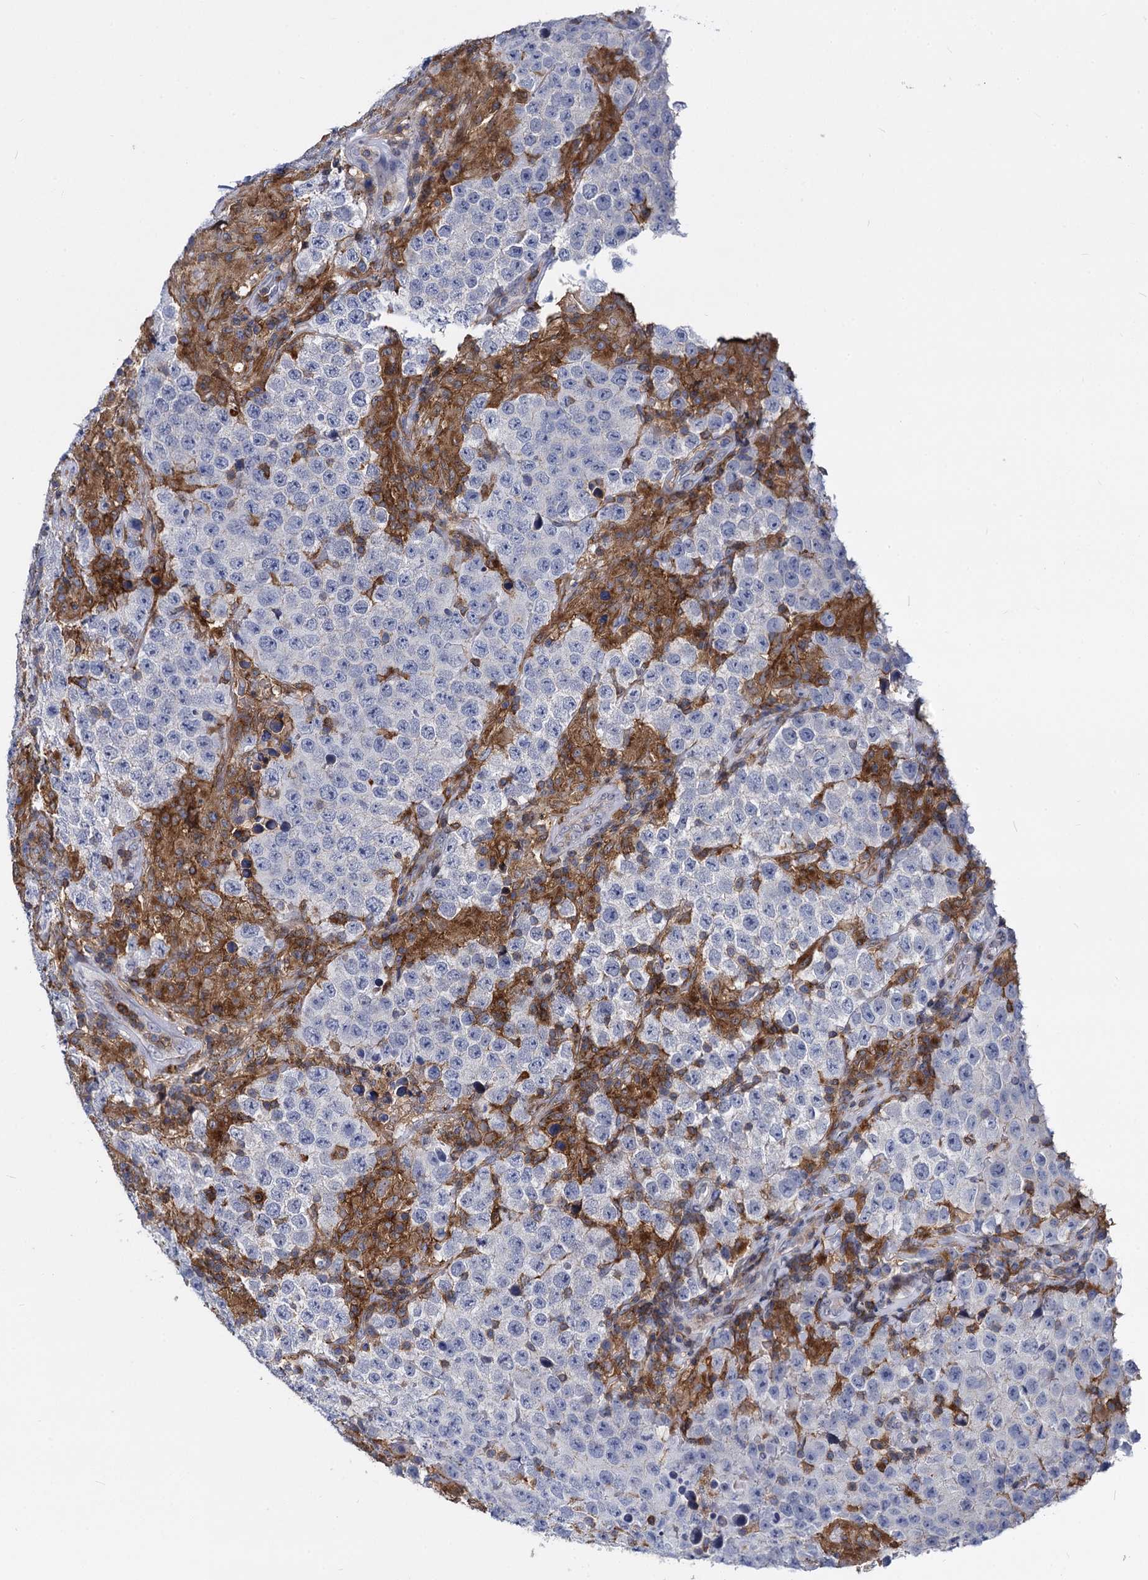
{"staining": {"intensity": "negative", "quantity": "none", "location": "none"}, "tissue": "testis cancer", "cell_type": "Tumor cells", "image_type": "cancer", "snomed": [{"axis": "morphology", "description": "Normal tissue, NOS"}, {"axis": "morphology", "description": "Urothelial carcinoma, High grade"}, {"axis": "morphology", "description": "Seminoma, NOS"}, {"axis": "morphology", "description": "Carcinoma, Embryonal, NOS"}, {"axis": "topography", "description": "Urinary bladder"}, {"axis": "topography", "description": "Testis"}], "caption": "Immunohistochemistry histopathology image of human testis cancer stained for a protein (brown), which reveals no expression in tumor cells.", "gene": "RHOG", "patient": {"sex": "male", "age": 41}}